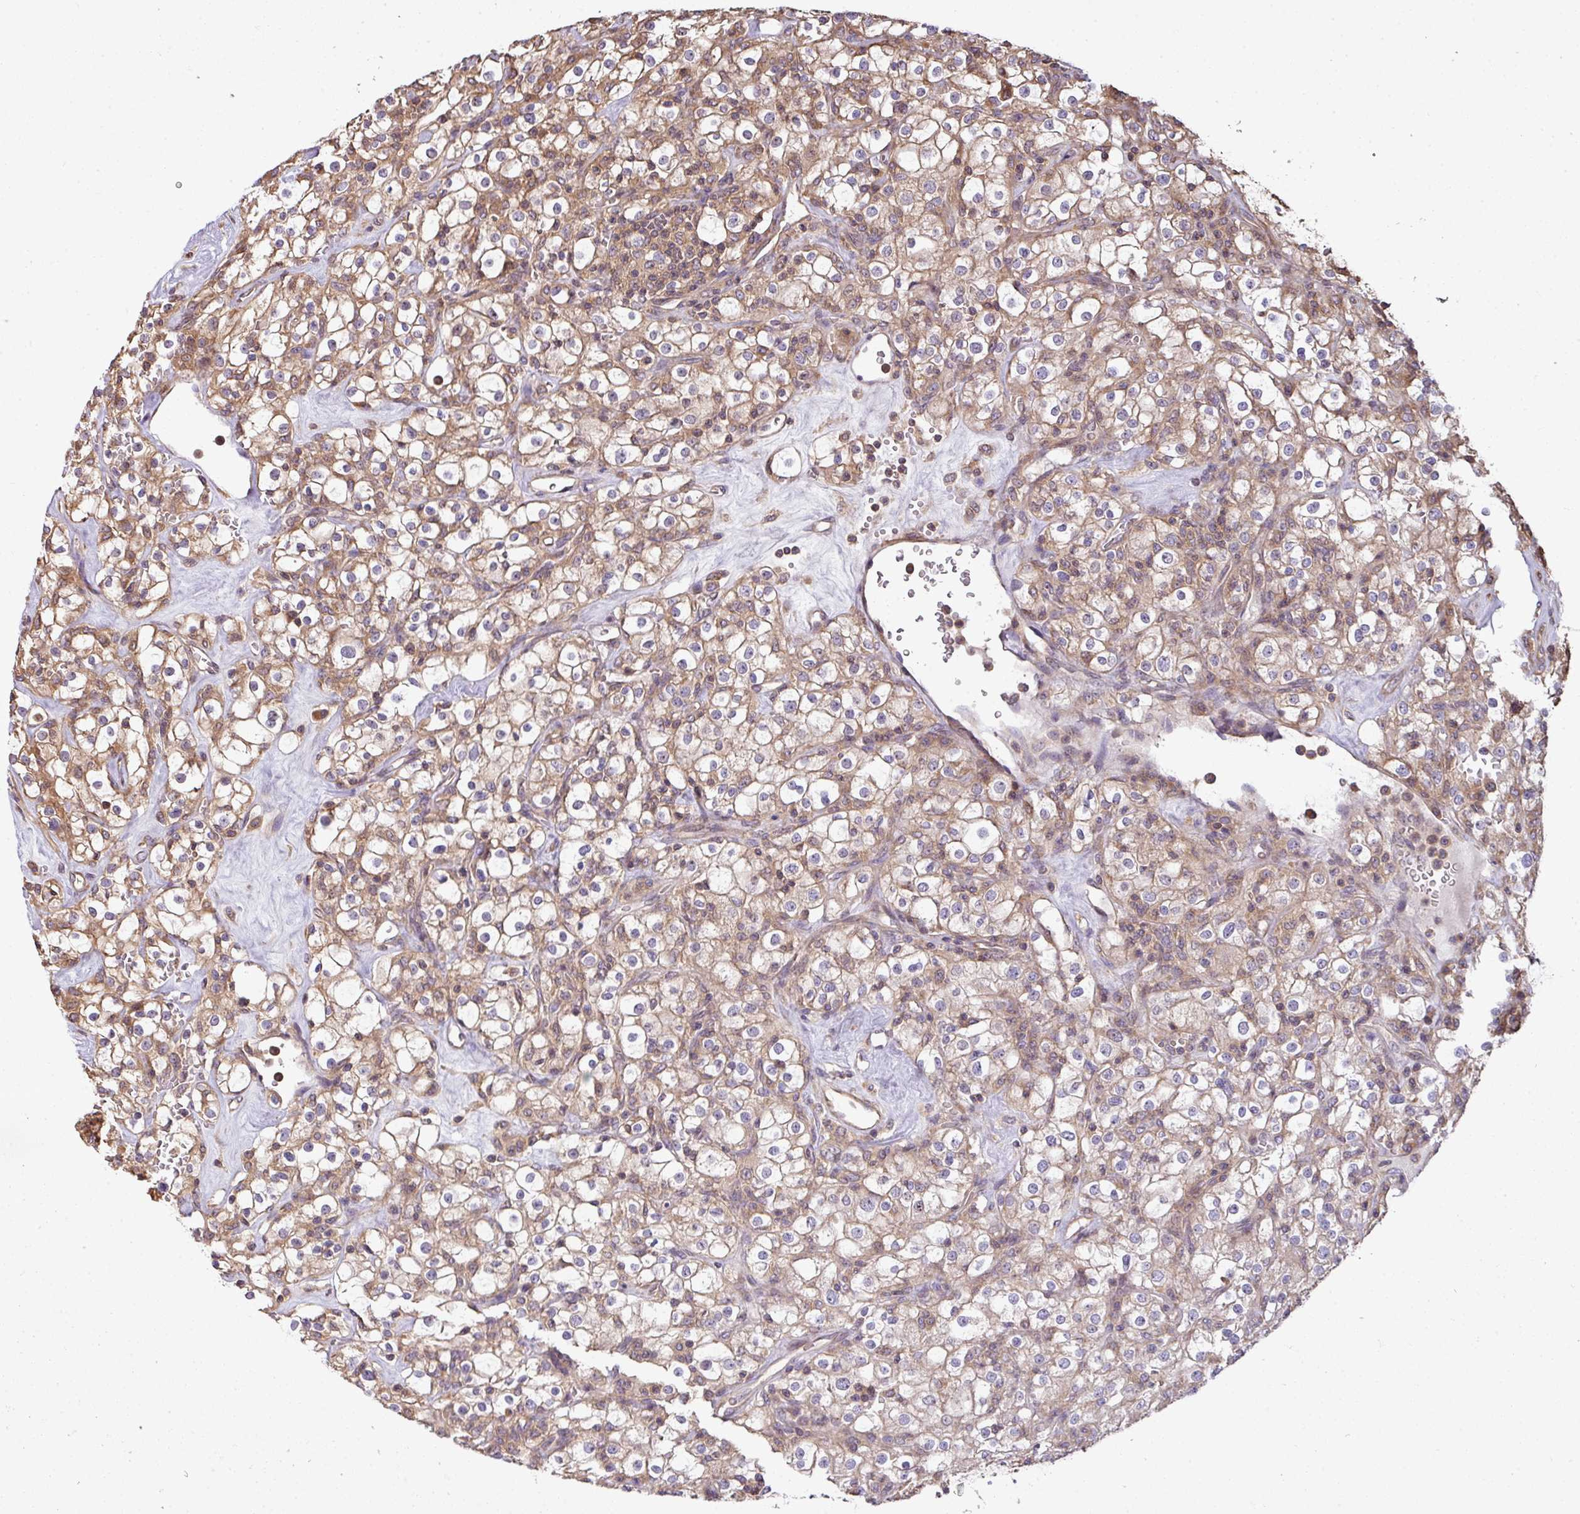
{"staining": {"intensity": "moderate", "quantity": ">75%", "location": "cytoplasmic/membranous"}, "tissue": "renal cancer", "cell_type": "Tumor cells", "image_type": "cancer", "snomed": [{"axis": "morphology", "description": "Adenocarcinoma, NOS"}, {"axis": "topography", "description": "Kidney"}], "caption": "DAB (3,3'-diaminobenzidine) immunohistochemical staining of human renal adenocarcinoma displays moderate cytoplasmic/membranous protein staining in approximately >75% of tumor cells.", "gene": "VENTX", "patient": {"sex": "female", "age": 74}}